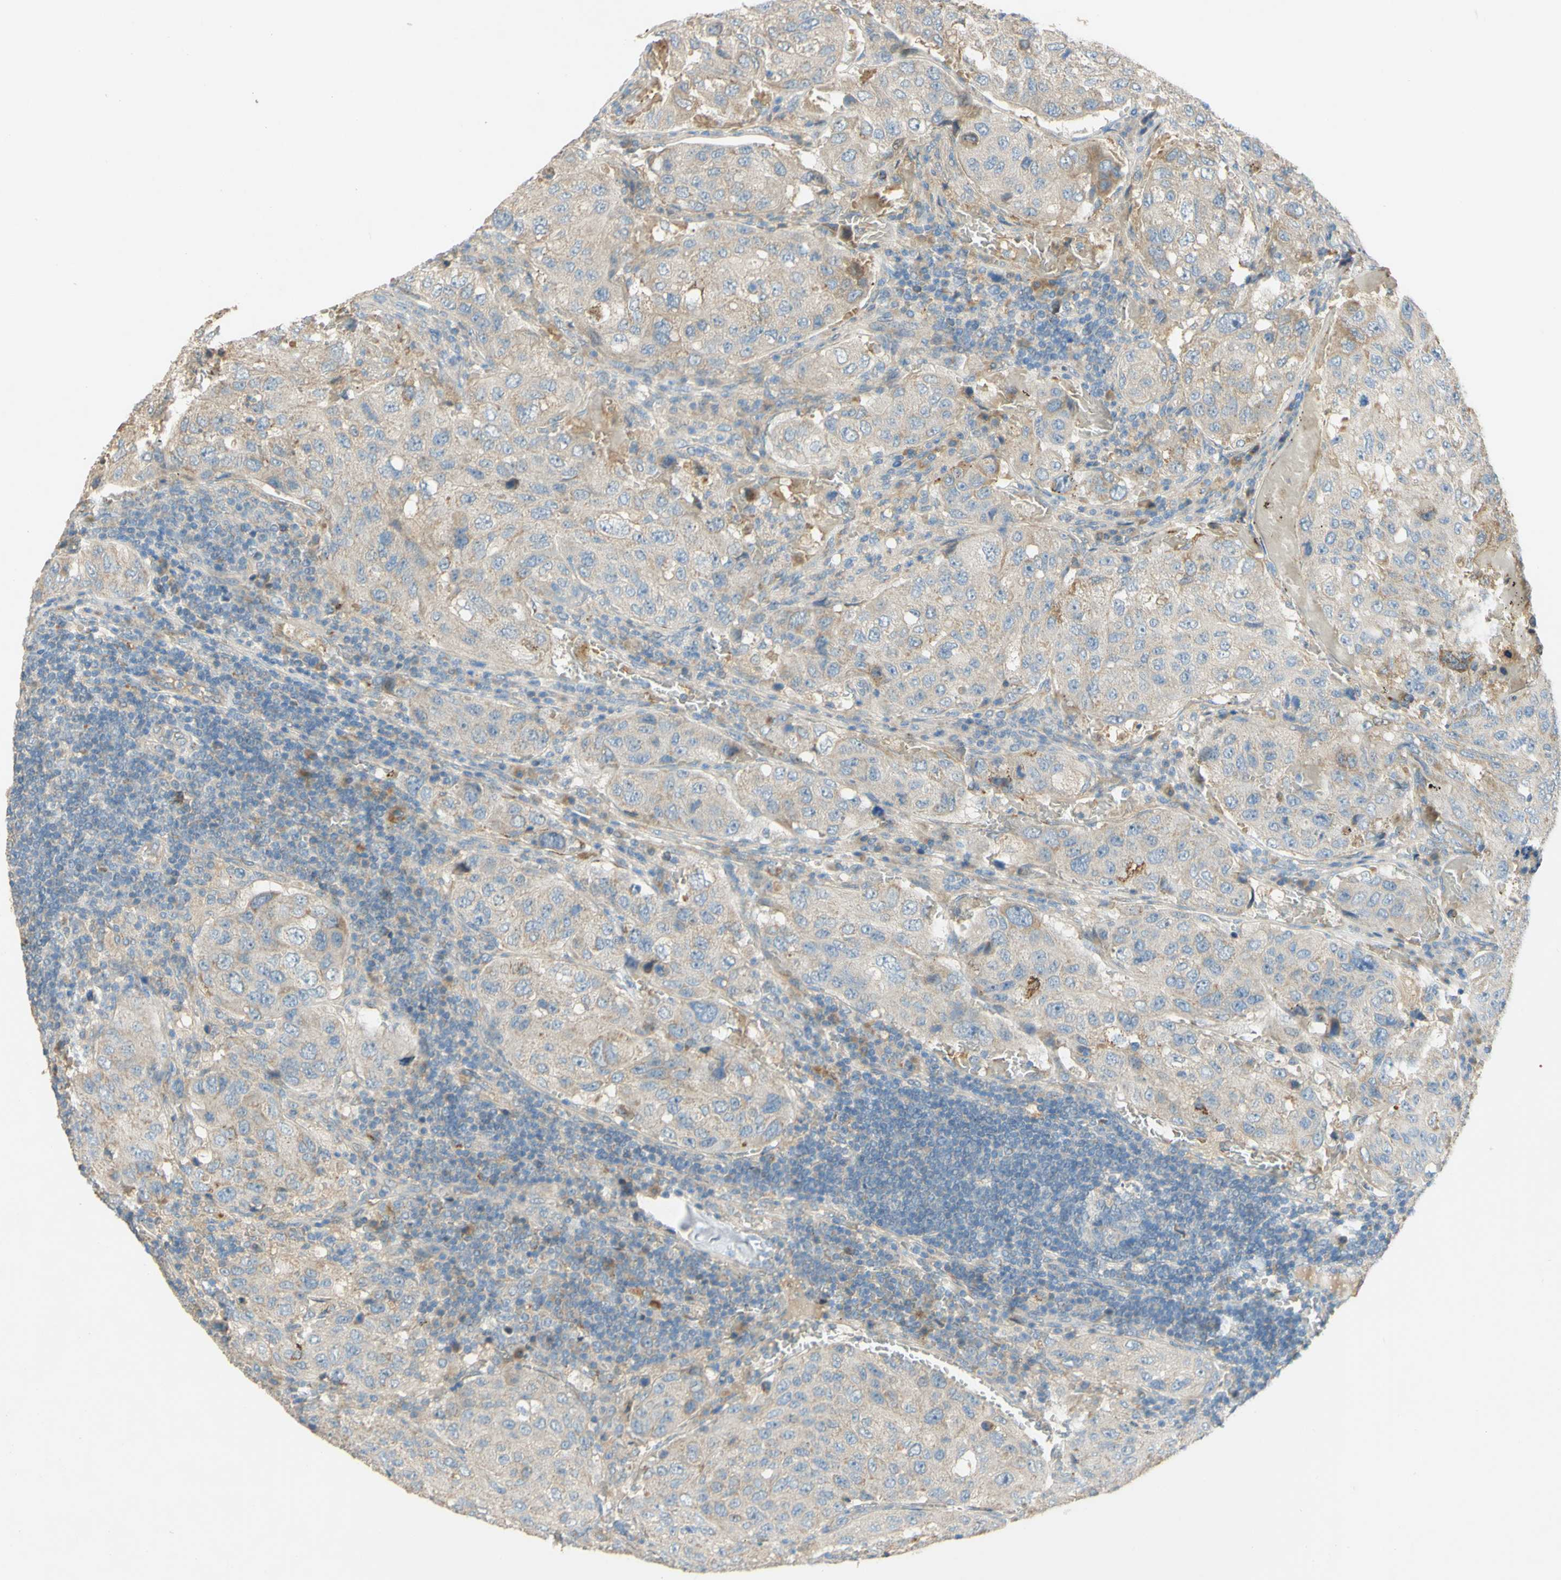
{"staining": {"intensity": "weak", "quantity": "<25%", "location": "cytoplasmic/membranous"}, "tissue": "urothelial cancer", "cell_type": "Tumor cells", "image_type": "cancer", "snomed": [{"axis": "morphology", "description": "Urothelial carcinoma, High grade"}, {"axis": "topography", "description": "Lymph node"}, {"axis": "topography", "description": "Urinary bladder"}], "caption": "DAB (3,3'-diaminobenzidine) immunohistochemical staining of human urothelial carcinoma (high-grade) demonstrates no significant staining in tumor cells.", "gene": "DKK3", "patient": {"sex": "male", "age": 51}}